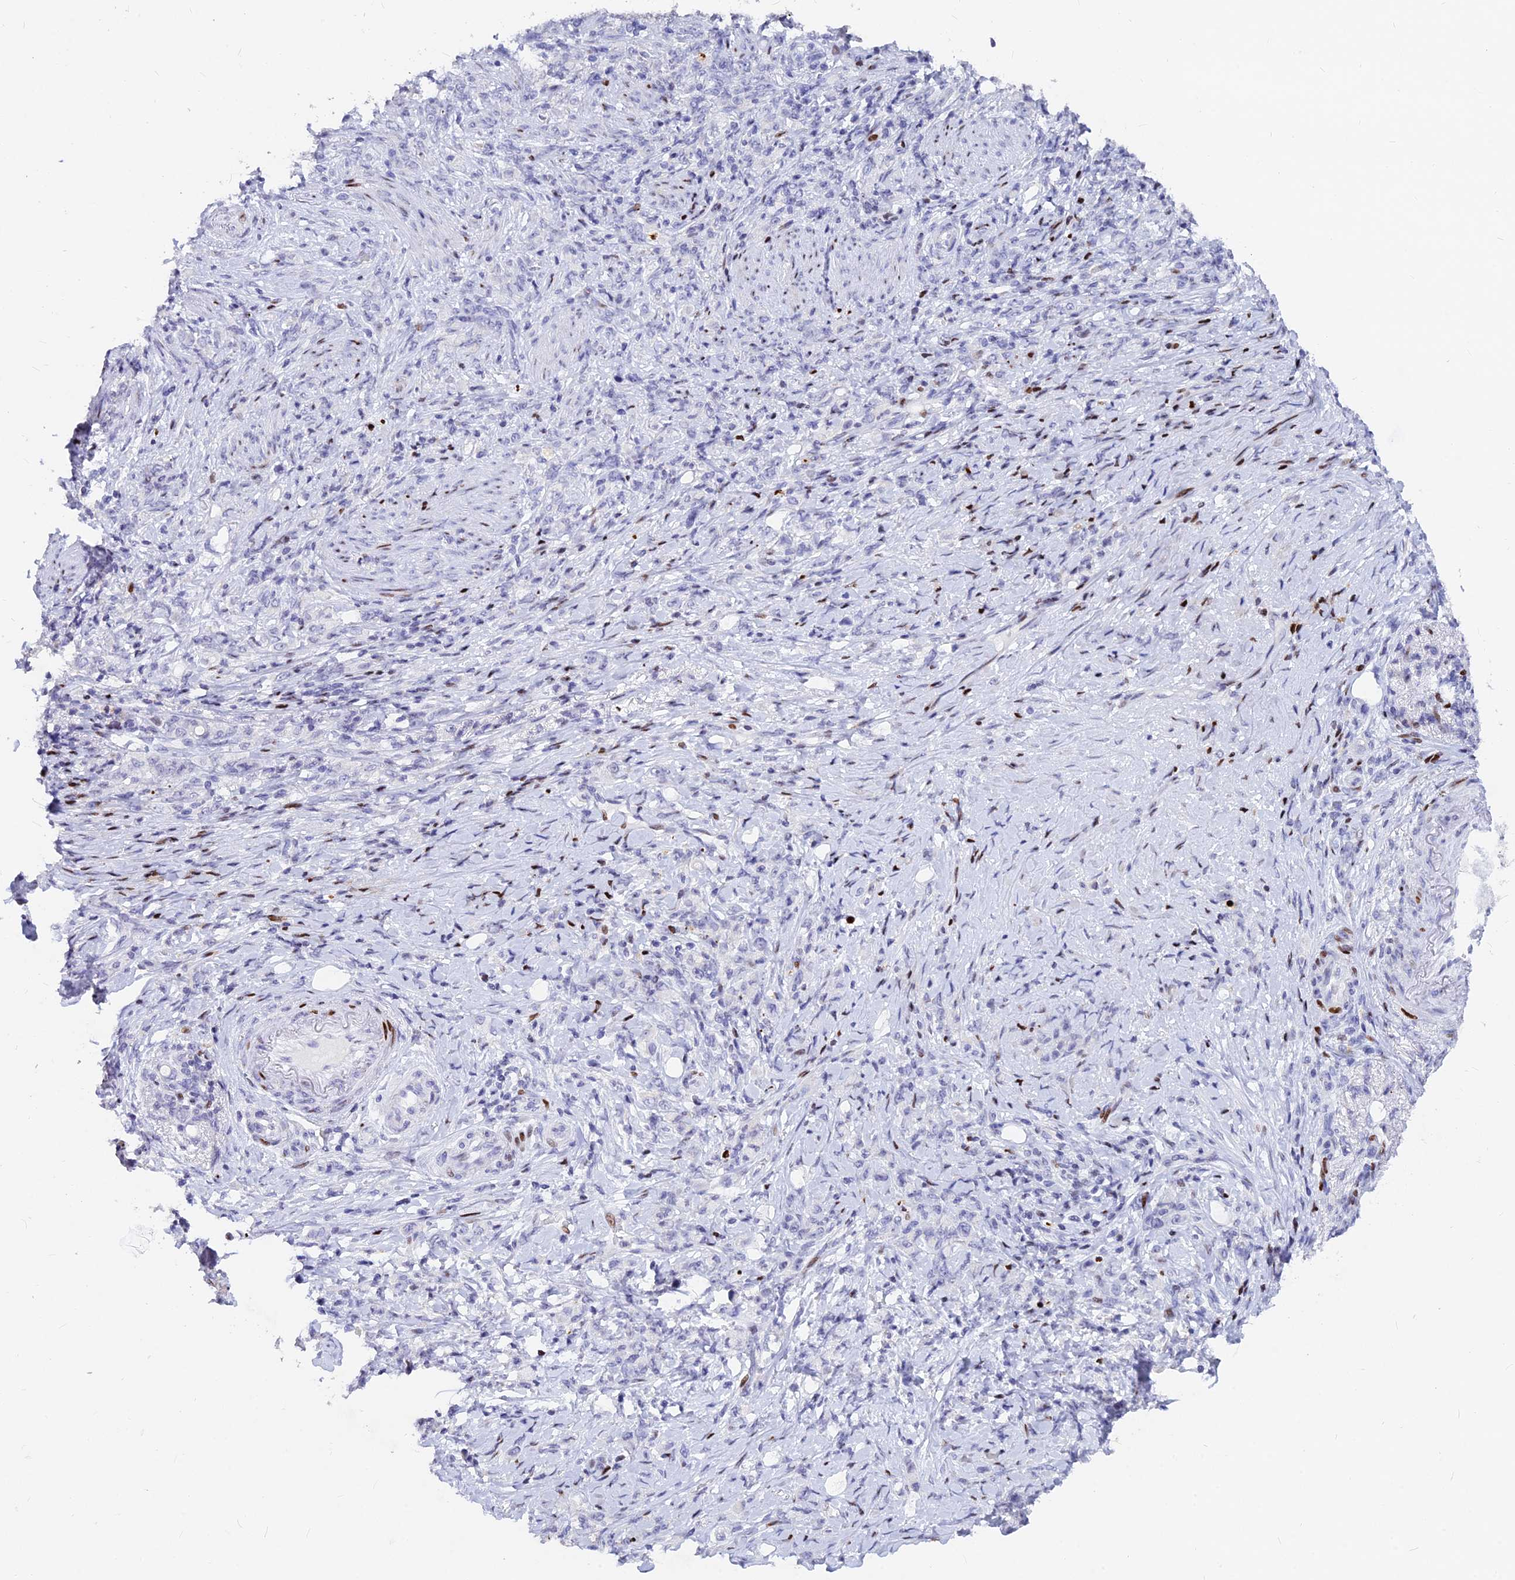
{"staining": {"intensity": "negative", "quantity": "none", "location": "none"}, "tissue": "stomach cancer", "cell_type": "Tumor cells", "image_type": "cancer", "snomed": [{"axis": "morphology", "description": "Adenocarcinoma, NOS"}, {"axis": "topography", "description": "Stomach"}], "caption": "High power microscopy photomicrograph of an immunohistochemistry (IHC) micrograph of stomach cancer, revealing no significant staining in tumor cells. (IHC, brightfield microscopy, high magnification).", "gene": "PRPS1", "patient": {"sex": "female", "age": 79}}